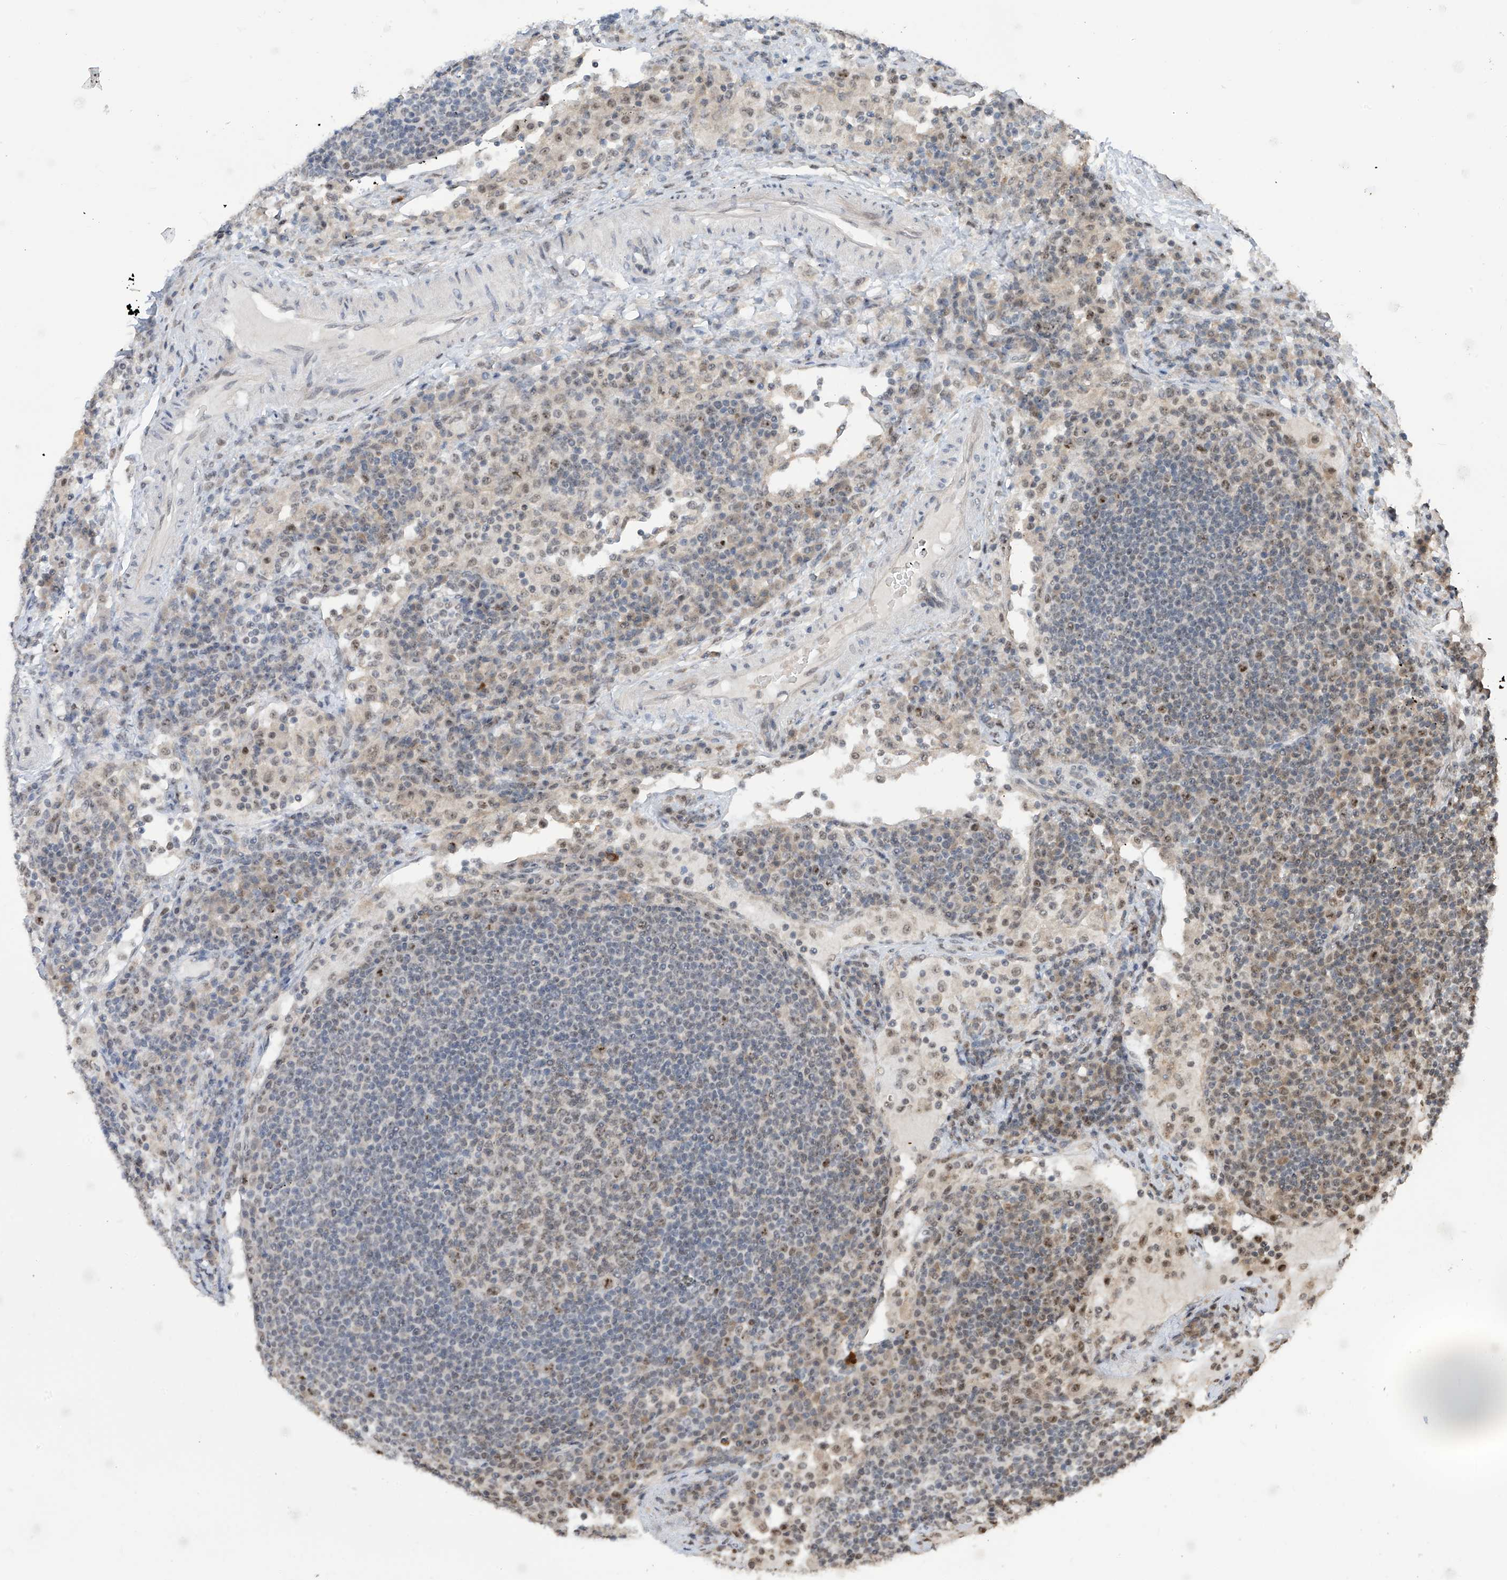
{"staining": {"intensity": "weak", "quantity": "<25%", "location": "nuclear"}, "tissue": "lymph node", "cell_type": "Germinal center cells", "image_type": "normal", "snomed": [{"axis": "morphology", "description": "Normal tissue, NOS"}, {"axis": "topography", "description": "Lymph node"}], "caption": "Lymph node stained for a protein using IHC reveals no positivity germinal center cells.", "gene": "C1orf131", "patient": {"sex": "female", "age": 53}}